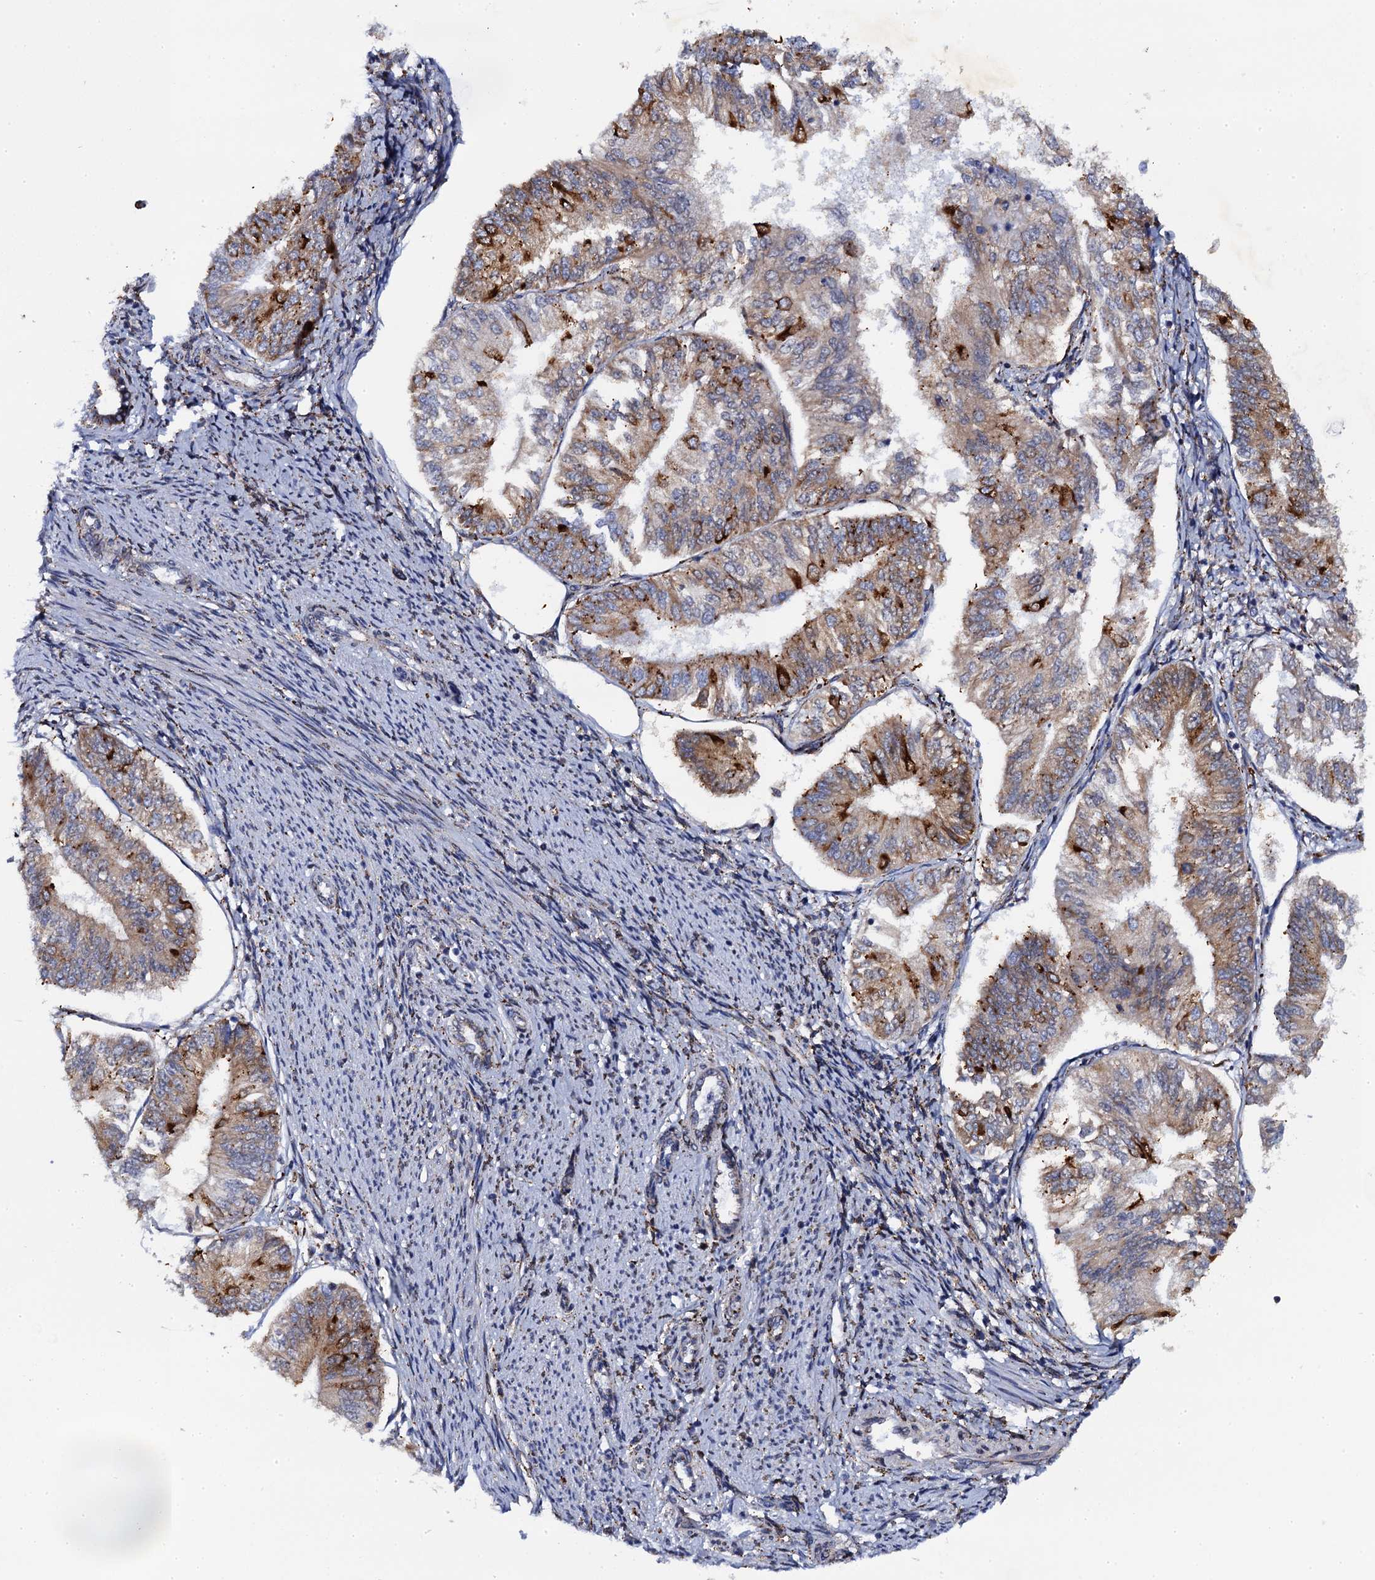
{"staining": {"intensity": "strong", "quantity": "25%-75%", "location": "cytoplasmic/membranous"}, "tissue": "endometrial cancer", "cell_type": "Tumor cells", "image_type": "cancer", "snomed": [{"axis": "morphology", "description": "Adenocarcinoma, NOS"}, {"axis": "topography", "description": "Endometrium"}], "caption": "The histopathology image demonstrates staining of endometrial cancer, revealing strong cytoplasmic/membranous protein expression (brown color) within tumor cells.", "gene": "POGLUT3", "patient": {"sex": "female", "age": 58}}